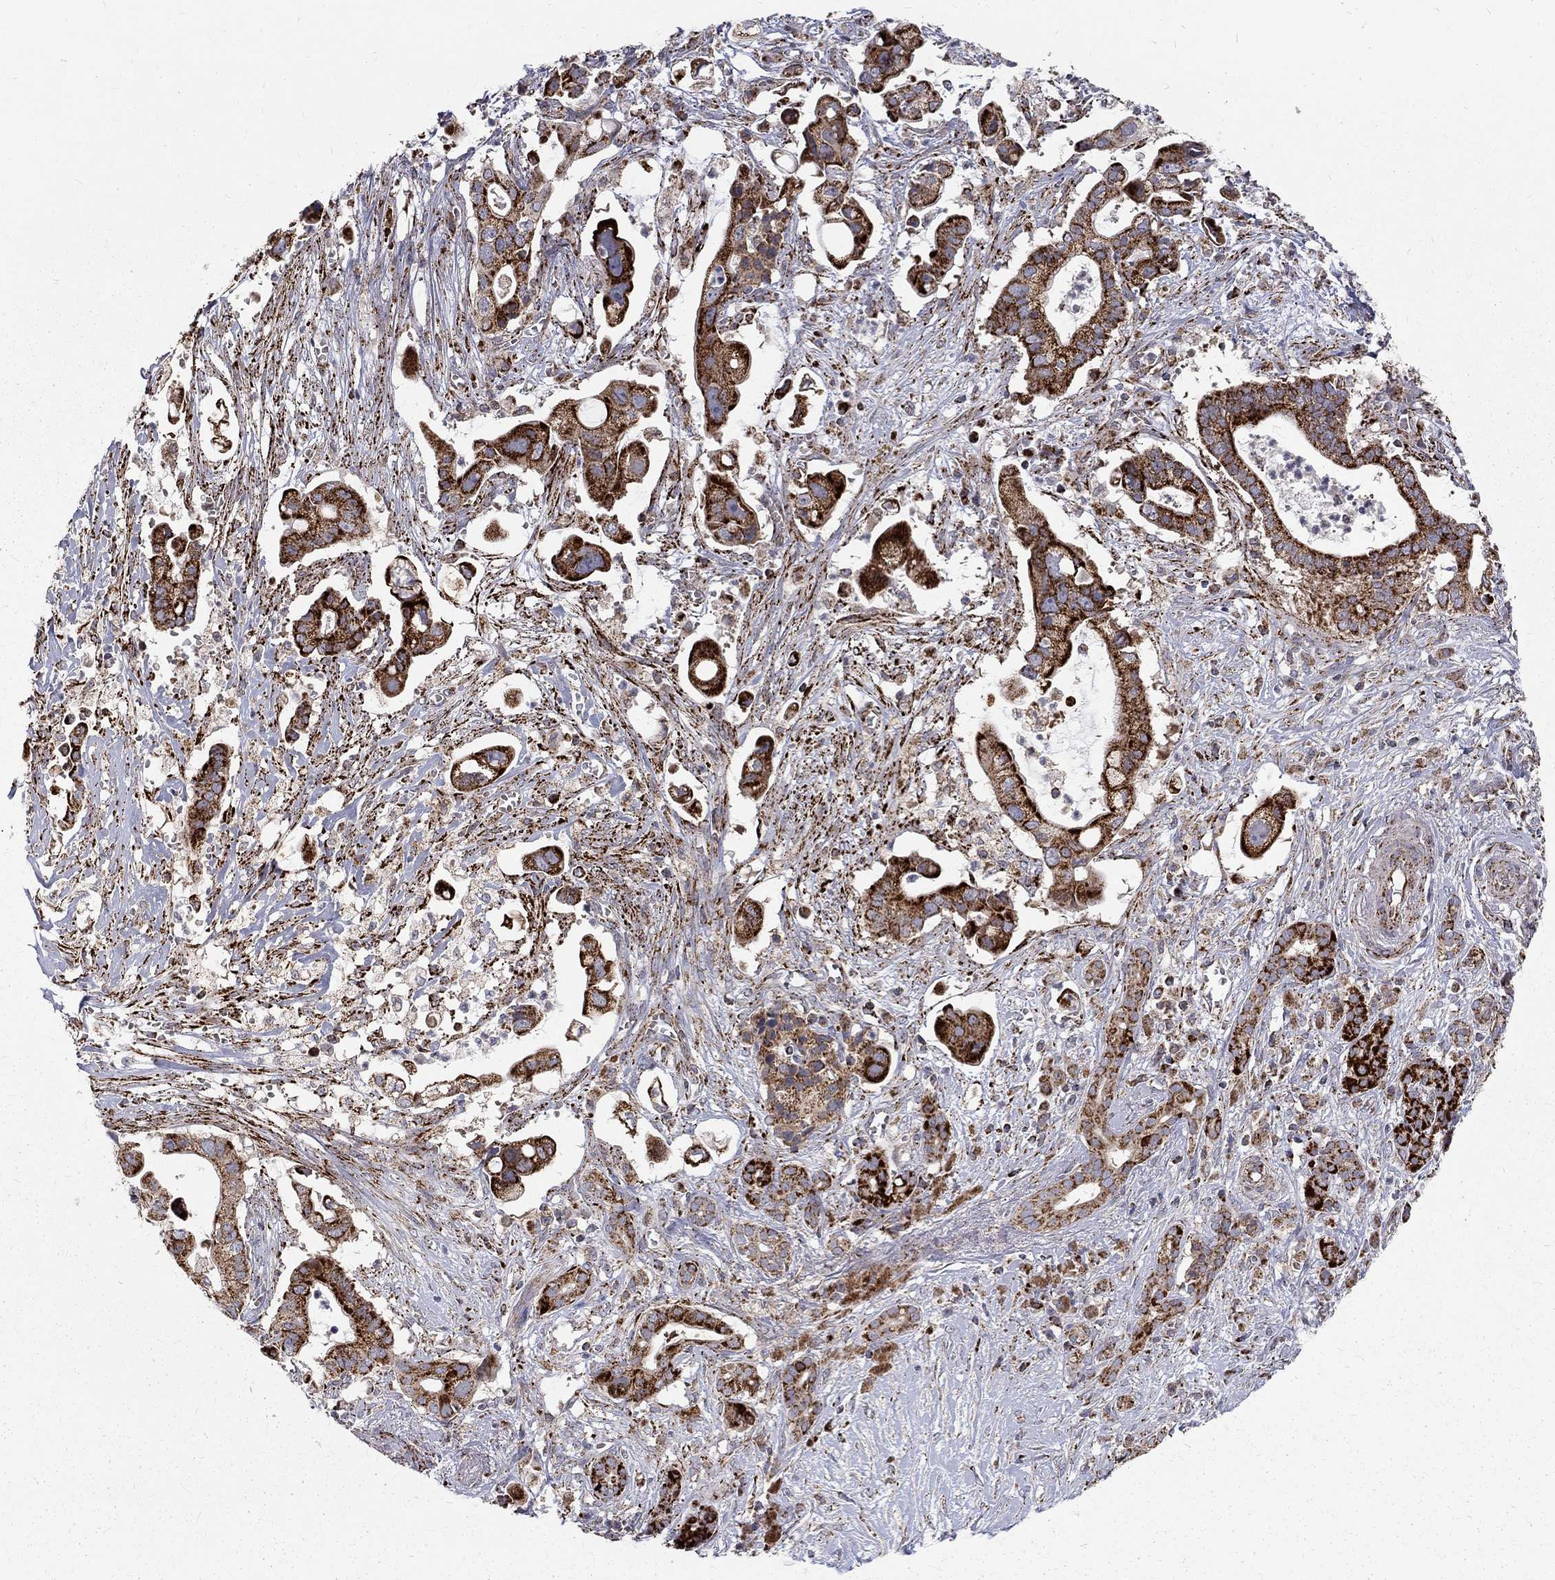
{"staining": {"intensity": "strong", "quantity": ">75%", "location": "cytoplasmic/membranous"}, "tissue": "pancreatic cancer", "cell_type": "Tumor cells", "image_type": "cancer", "snomed": [{"axis": "morphology", "description": "Adenocarcinoma, NOS"}, {"axis": "topography", "description": "Pancreas"}], "caption": "The photomicrograph displays staining of pancreatic cancer (adenocarcinoma), revealing strong cytoplasmic/membranous protein positivity (brown color) within tumor cells. (Stains: DAB (3,3'-diaminobenzidine) in brown, nuclei in blue, Microscopy: brightfield microscopy at high magnification).", "gene": "ALDH1B1", "patient": {"sex": "male", "age": 61}}